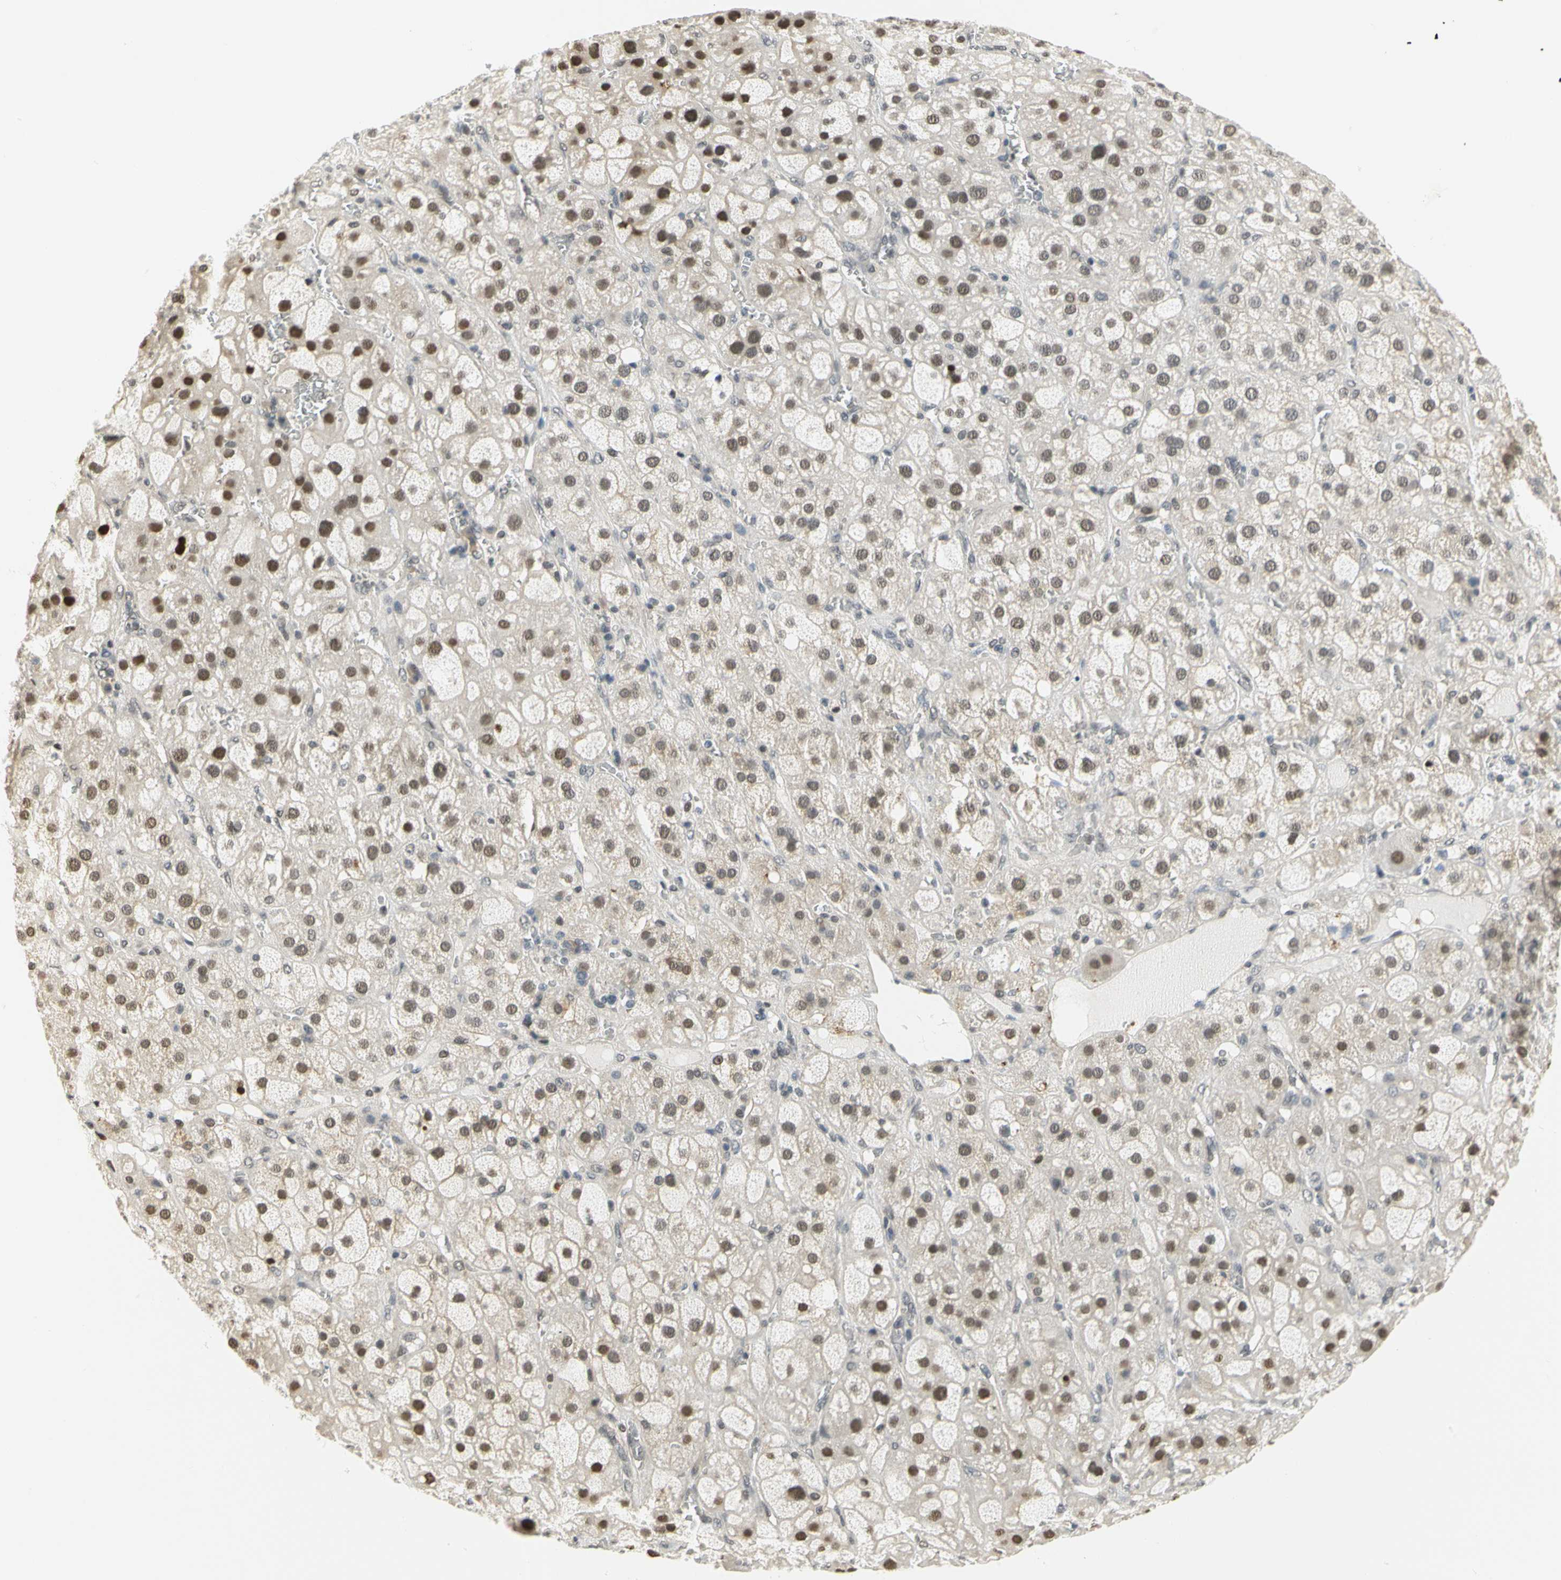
{"staining": {"intensity": "moderate", "quantity": ">75%", "location": "nuclear"}, "tissue": "adrenal gland", "cell_type": "Glandular cells", "image_type": "normal", "snomed": [{"axis": "morphology", "description": "Normal tissue, NOS"}, {"axis": "topography", "description": "Adrenal gland"}], "caption": "Immunohistochemical staining of normal human adrenal gland displays medium levels of moderate nuclear staining in approximately >75% of glandular cells.", "gene": "IMPG2", "patient": {"sex": "female", "age": 47}}